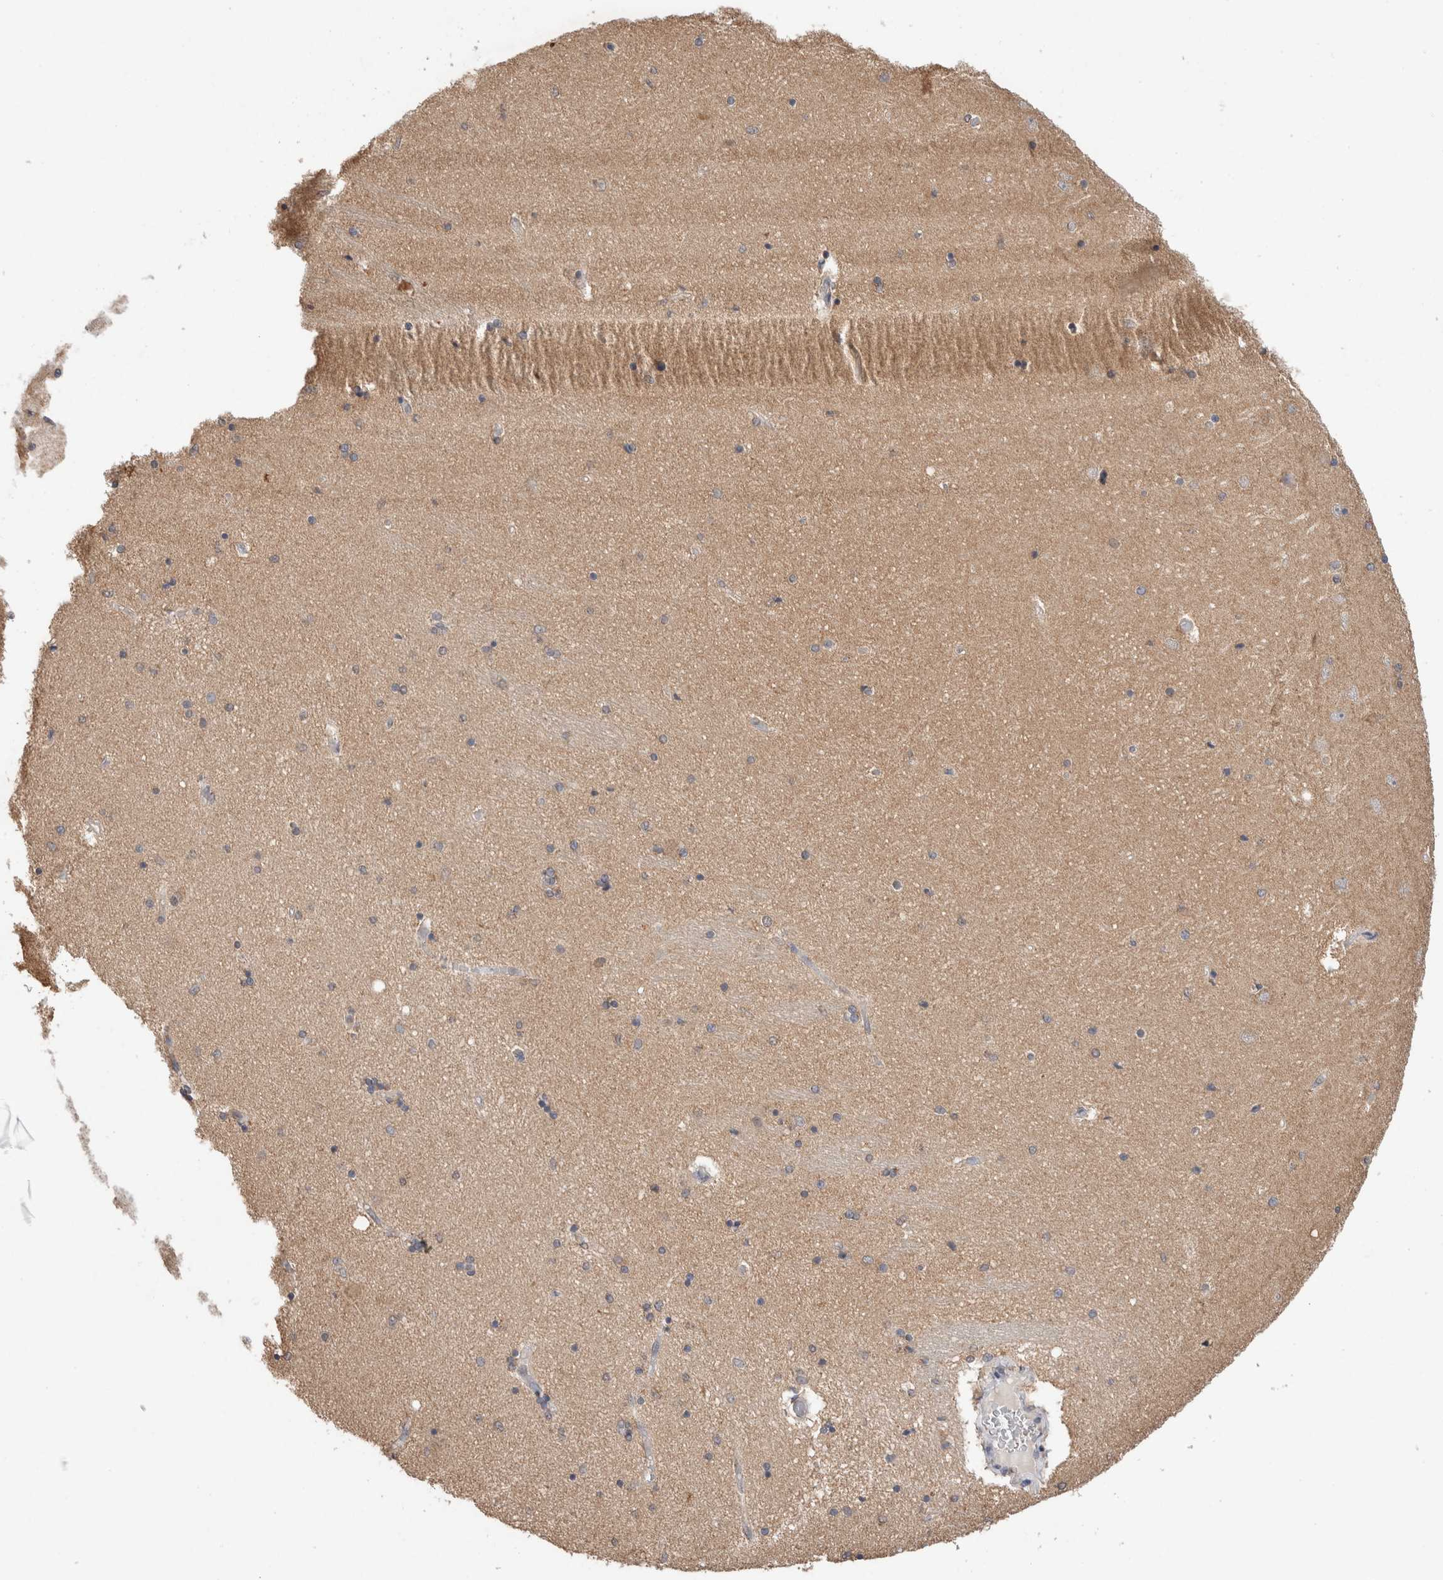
{"staining": {"intensity": "negative", "quantity": "none", "location": "none"}, "tissue": "hippocampus", "cell_type": "Glial cells", "image_type": "normal", "snomed": [{"axis": "morphology", "description": "Normal tissue, NOS"}, {"axis": "topography", "description": "Hippocampus"}], "caption": "Micrograph shows no protein staining in glial cells of unremarkable hippocampus.", "gene": "RAB14", "patient": {"sex": "female", "age": 54}}